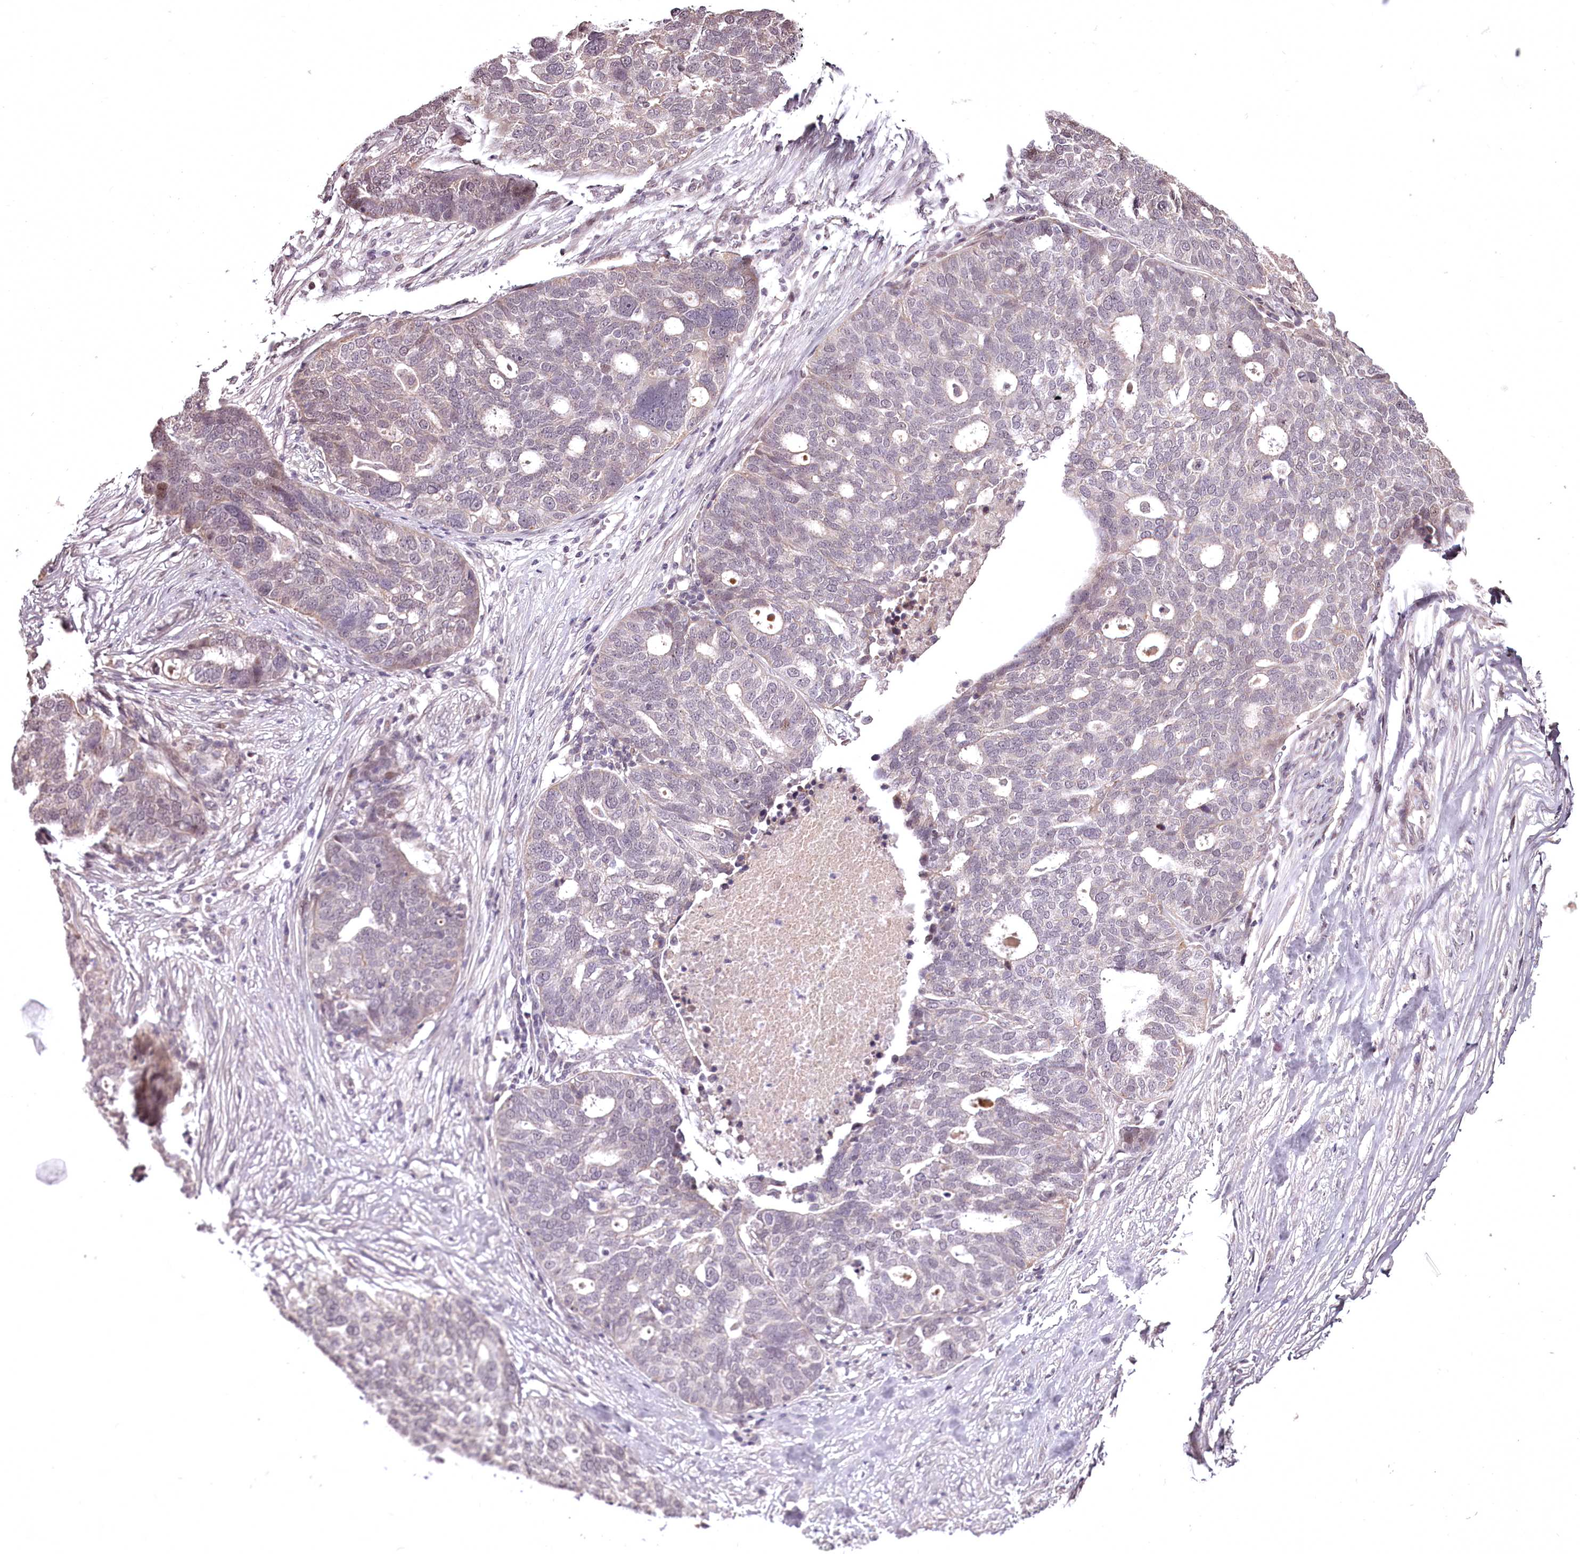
{"staining": {"intensity": "weak", "quantity": "<25%", "location": "nuclear"}, "tissue": "ovarian cancer", "cell_type": "Tumor cells", "image_type": "cancer", "snomed": [{"axis": "morphology", "description": "Cystadenocarcinoma, serous, NOS"}, {"axis": "topography", "description": "Ovary"}], "caption": "IHC histopathology image of neoplastic tissue: ovarian cancer stained with DAB (3,3'-diaminobenzidine) reveals no significant protein positivity in tumor cells.", "gene": "ADRA1D", "patient": {"sex": "female", "age": 59}}